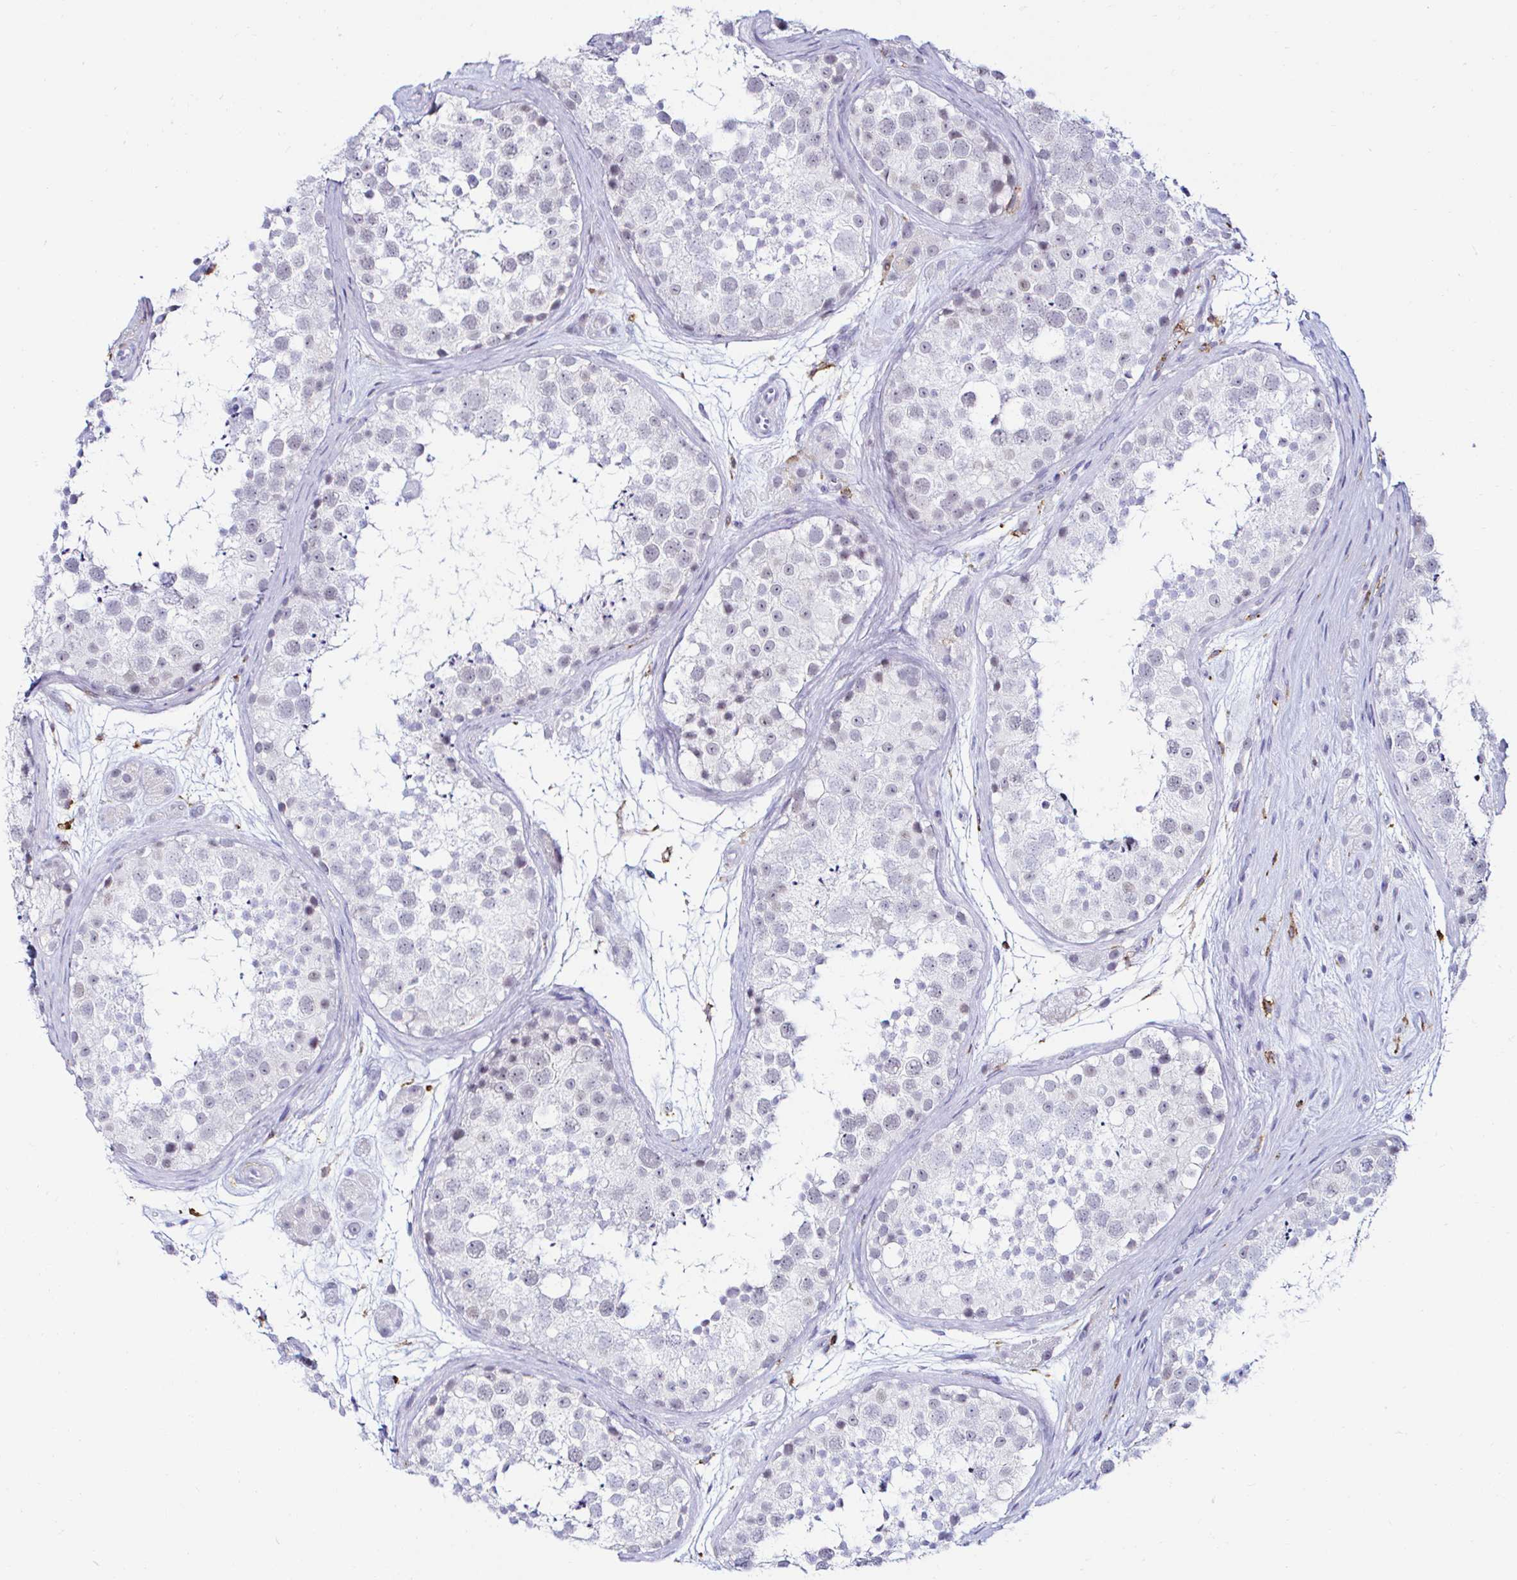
{"staining": {"intensity": "weak", "quantity": "<25%", "location": "nuclear"}, "tissue": "testis", "cell_type": "Cells in seminiferous ducts", "image_type": "normal", "snomed": [{"axis": "morphology", "description": "Normal tissue, NOS"}, {"axis": "topography", "description": "Testis"}], "caption": "Immunohistochemistry (IHC) photomicrograph of normal testis: testis stained with DAB shows no significant protein staining in cells in seminiferous ducts.", "gene": "CYBB", "patient": {"sex": "male", "age": 41}}